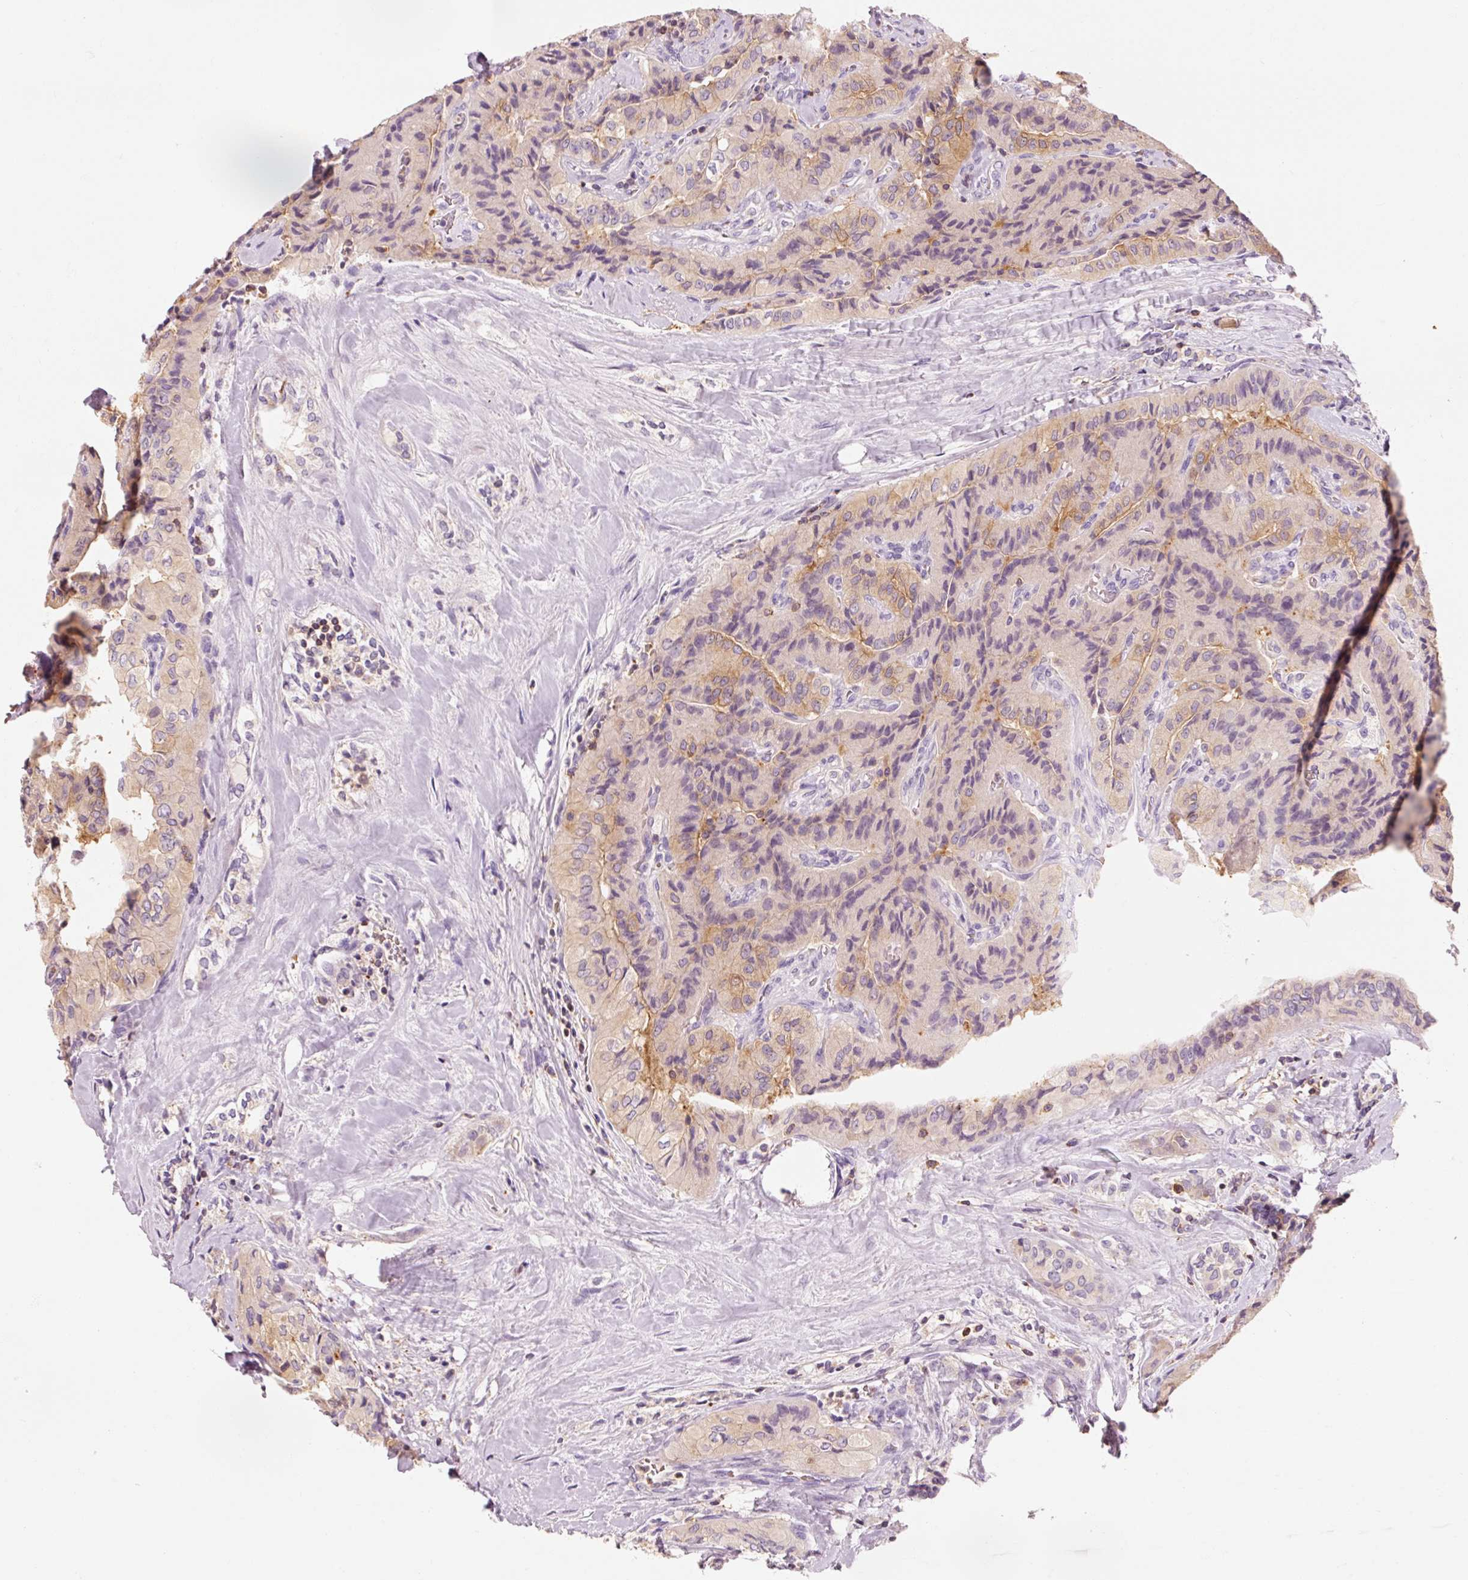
{"staining": {"intensity": "weak", "quantity": "25%-75%", "location": "cytoplasmic/membranous"}, "tissue": "thyroid cancer", "cell_type": "Tumor cells", "image_type": "cancer", "snomed": [{"axis": "morphology", "description": "Normal tissue, NOS"}, {"axis": "morphology", "description": "Papillary adenocarcinoma, NOS"}, {"axis": "topography", "description": "Thyroid gland"}], "caption": "Protein analysis of thyroid papillary adenocarcinoma tissue shows weak cytoplasmic/membranous expression in approximately 25%-75% of tumor cells.", "gene": "OR8K1", "patient": {"sex": "female", "age": 59}}